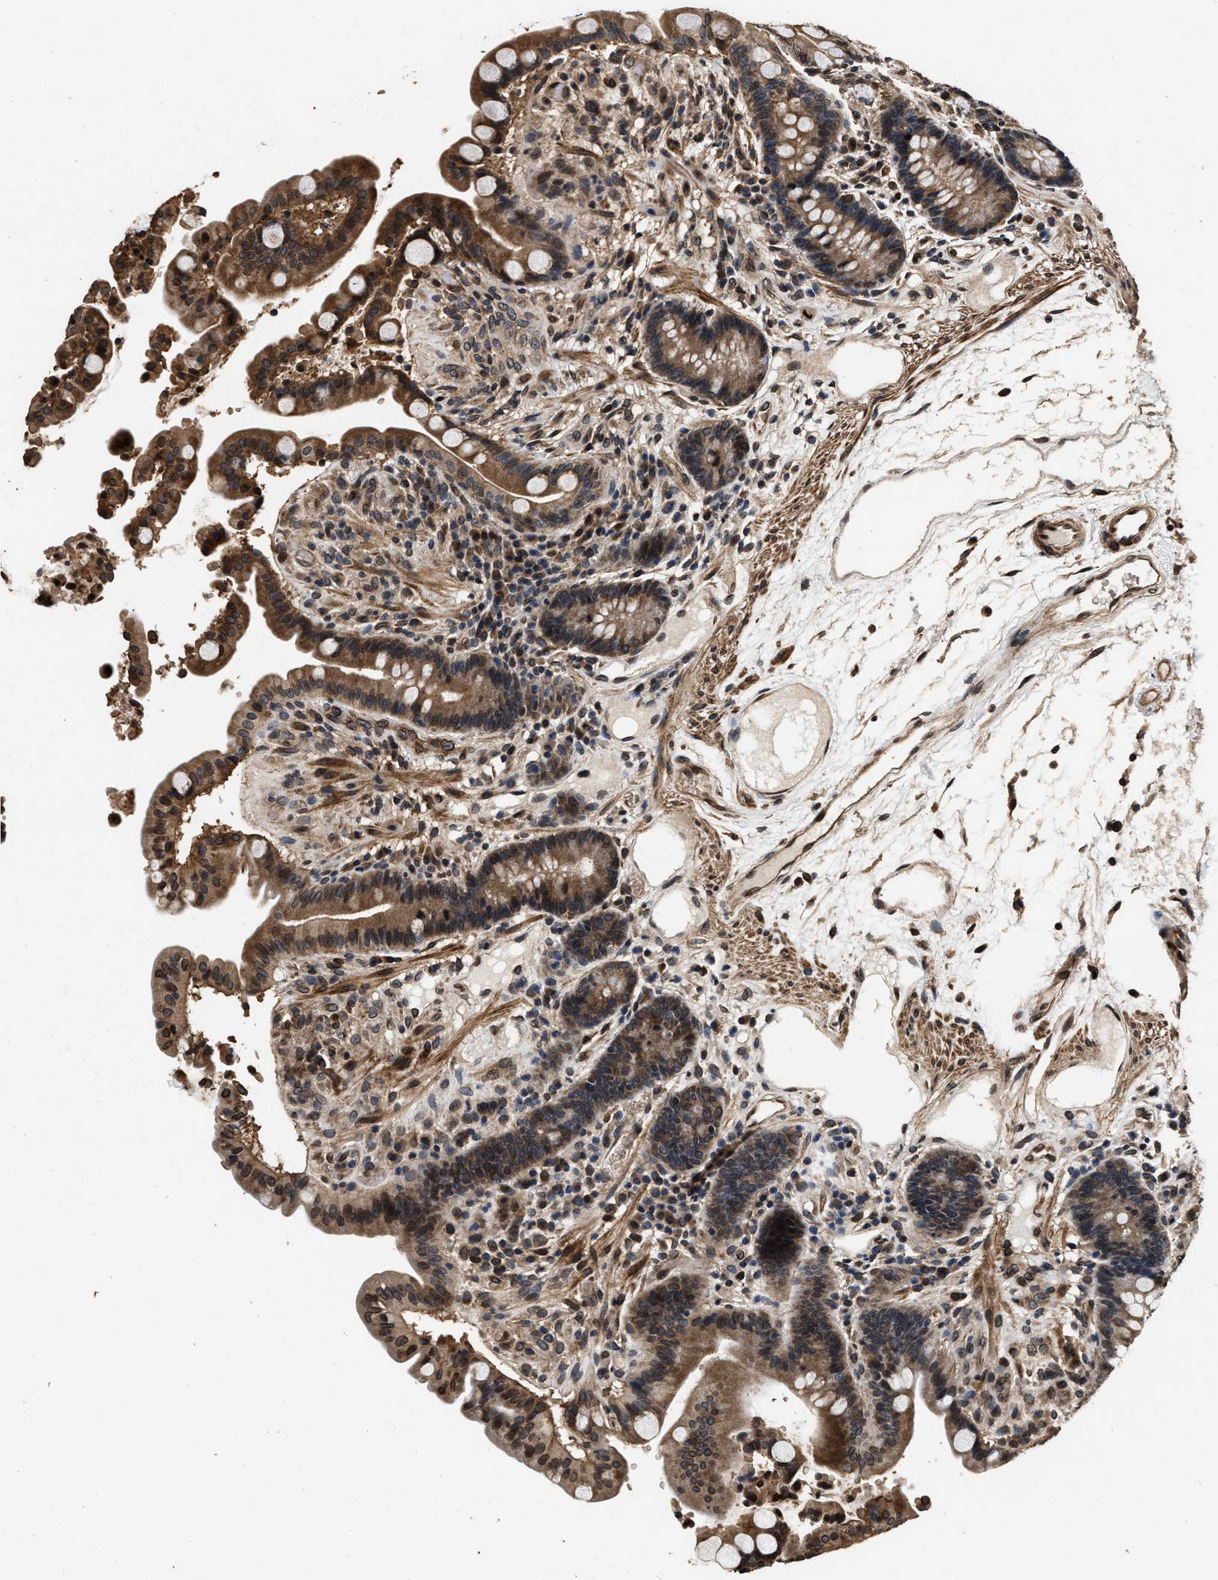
{"staining": {"intensity": "weak", "quantity": ">75%", "location": "cytoplasmic/membranous,nuclear"}, "tissue": "colon", "cell_type": "Endothelial cells", "image_type": "normal", "snomed": [{"axis": "morphology", "description": "Normal tissue, NOS"}, {"axis": "topography", "description": "Colon"}], "caption": "An immunohistochemistry (IHC) photomicrograph of unremarkable tissue is shown. Protein staining in brown shows weak cytoplasmic/membranous,nuclear positivity in colon within endothelial cells. Immunohistochemistry stains the protein in brown and the nuclei are stained blue.", "gene": "ACCS", "patient": {"sex": "male", "age": 73}}